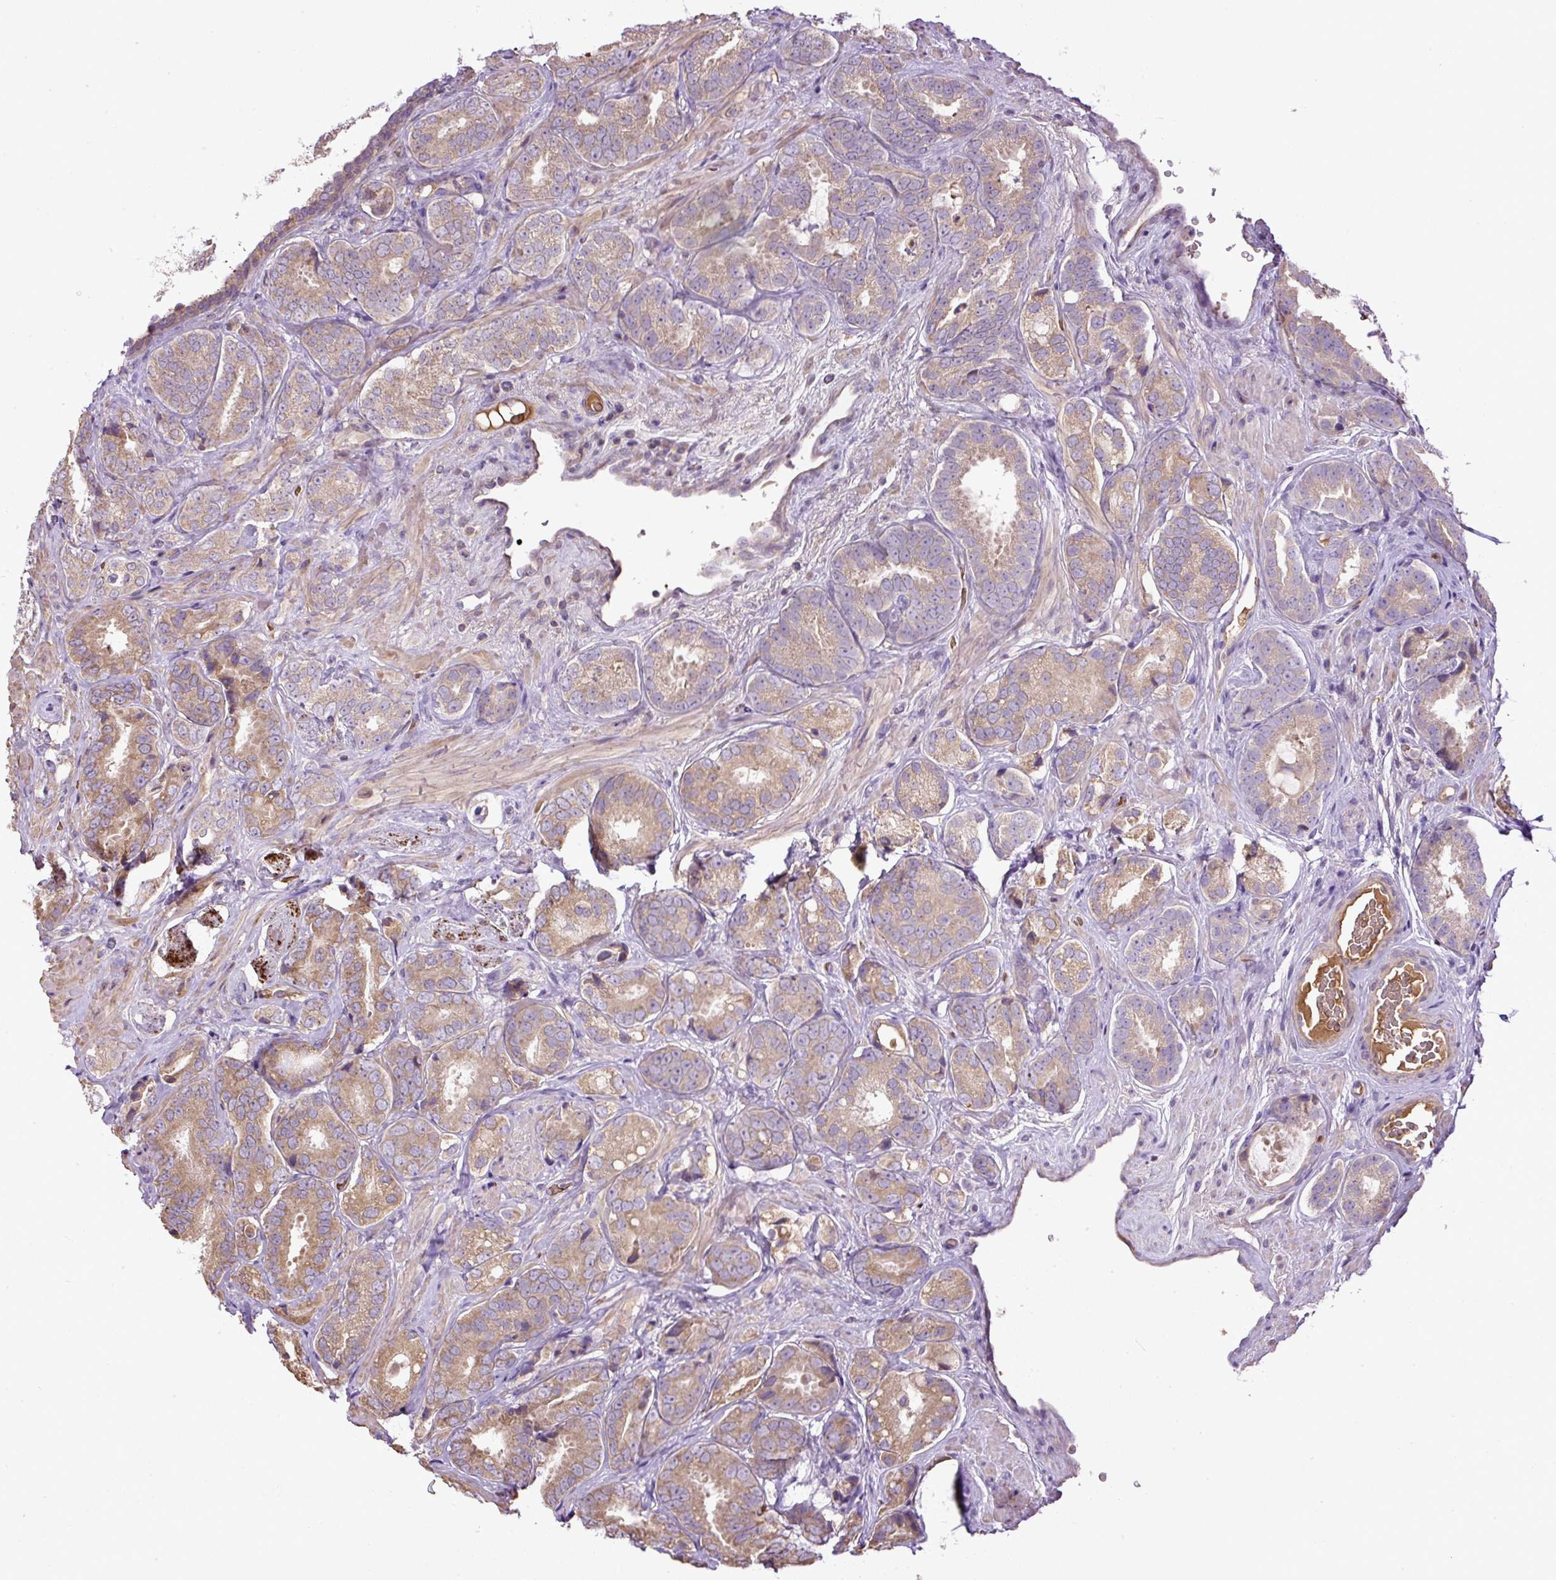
{"staining": {"intensity": "moderate", "quantity": ">75%", "location": "cytoplasmic/membranous"}, "tissue": "prostate cancer", "cell_type": "Tumor cells", "image_type": "cancer", "snomed": [{"axis": "morphology", "description": "Adenocarcinoma, High grade"}, {"axis": "topography", "description": "Prostate"}], "caption": "High-magnification brightfield microscopy of prostate cancer stained with DAB (brown) and counterstained with hematoxylin (blue). tumor cells exhibit moderate cytoplasmic/membranous staining is seen in about>75% of cells.", "gene": "CXCL13", "patient": {"sex": "male", "age": 71}}